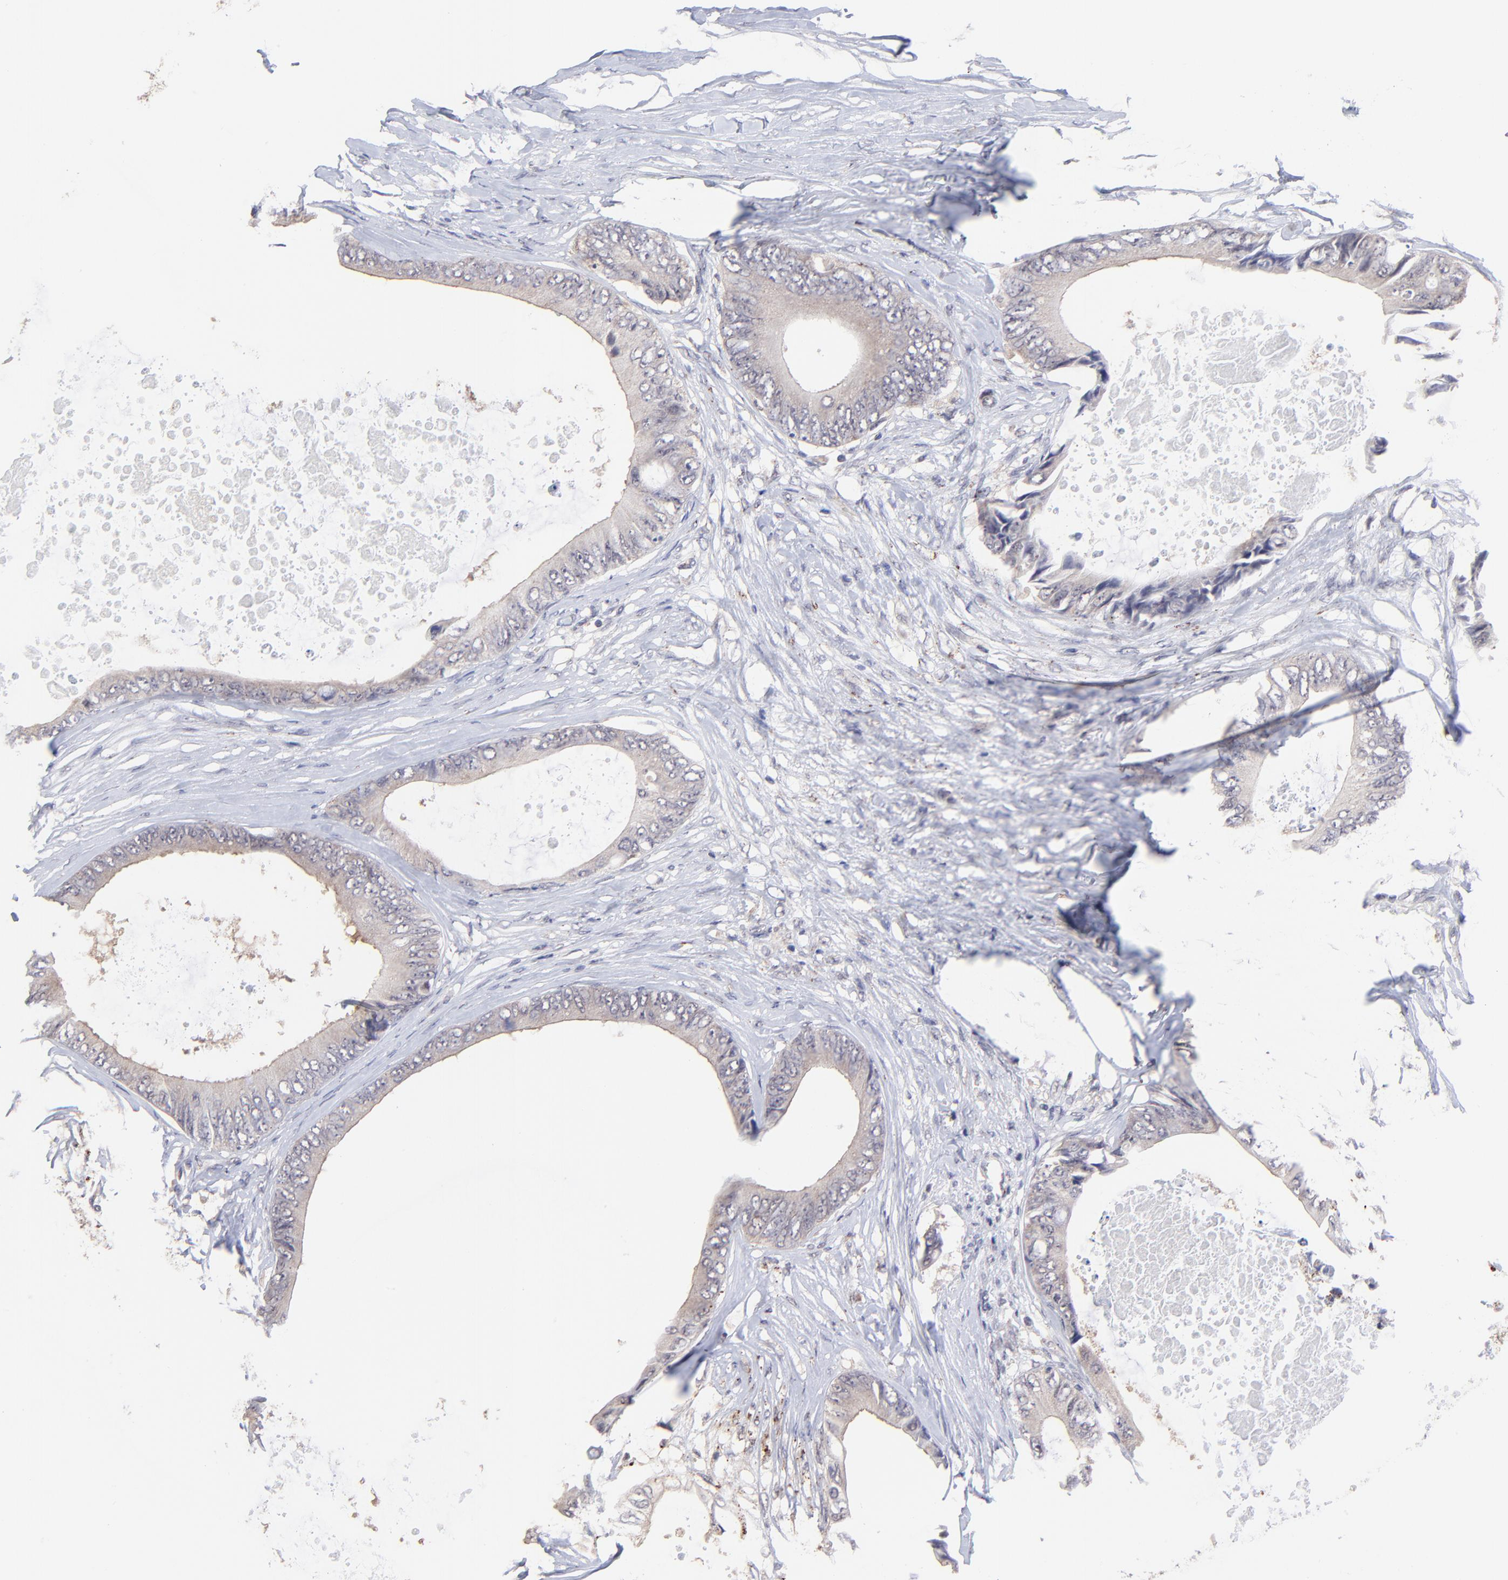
{"staining": {"intensity": "weak", "quantity": ">75%", "location": "cytoplasmic/membranous"}, "tissue": "colorectal cancer", "cell_type": "Tumor cells", "image_type": "cancer", "snomed": [{"axis": "morphology", "description": "Normal tissue, NOS"}, {"axis": "morphology", "description": "Adenocarcinoma, NOS"}, {"axis": "topography", "description": "Rectum"}, {"axis": "topography", "description": "Peripheral nerve tissue"}], "caption": "The micrograph exhibits a brown stain indicating the presence of a protein in the cytoplasmic/membranous of tumor cells in colorectal cancer.", "gene": "ZNF747", "patient": {"sex": "female", "age": 77}}